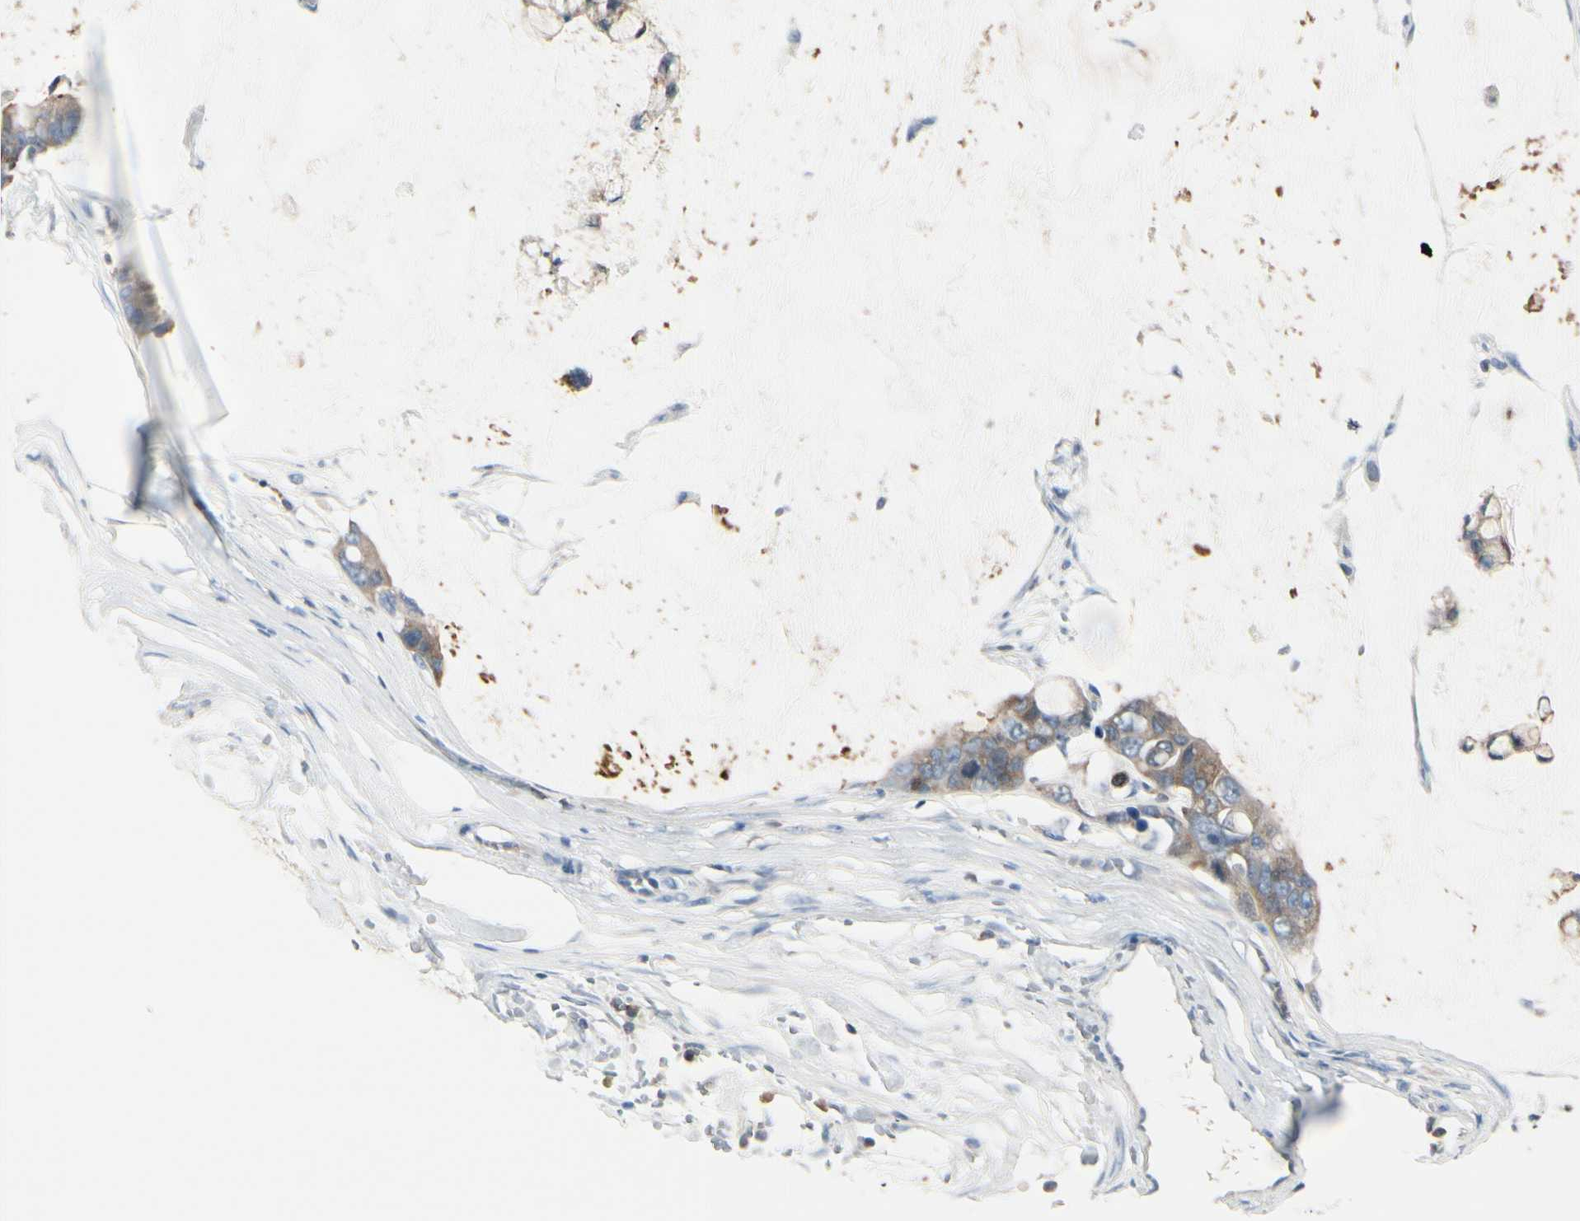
{"staining": {"intensity": "weak", "quantity": "25%-75%", "location": "cytoplasmic/membranous"}, "tissue": "stomach cancer", "cell_type": "Tumor cells", "image_type": "cancer", "snomed": [{"axis": "morphology", "description": "Adenocarcinoma, NOS"}, {"axis": "topography", "description": "Stomach, lower"}], "caption": "Human stomach cancer stained with a brown dye shows weak cytoplasmic/membranous positive staining in about 25%-75% of tumor cells.", "gene": "SLC9A3R1", "patient": {"sex": "male", "age": 84}}